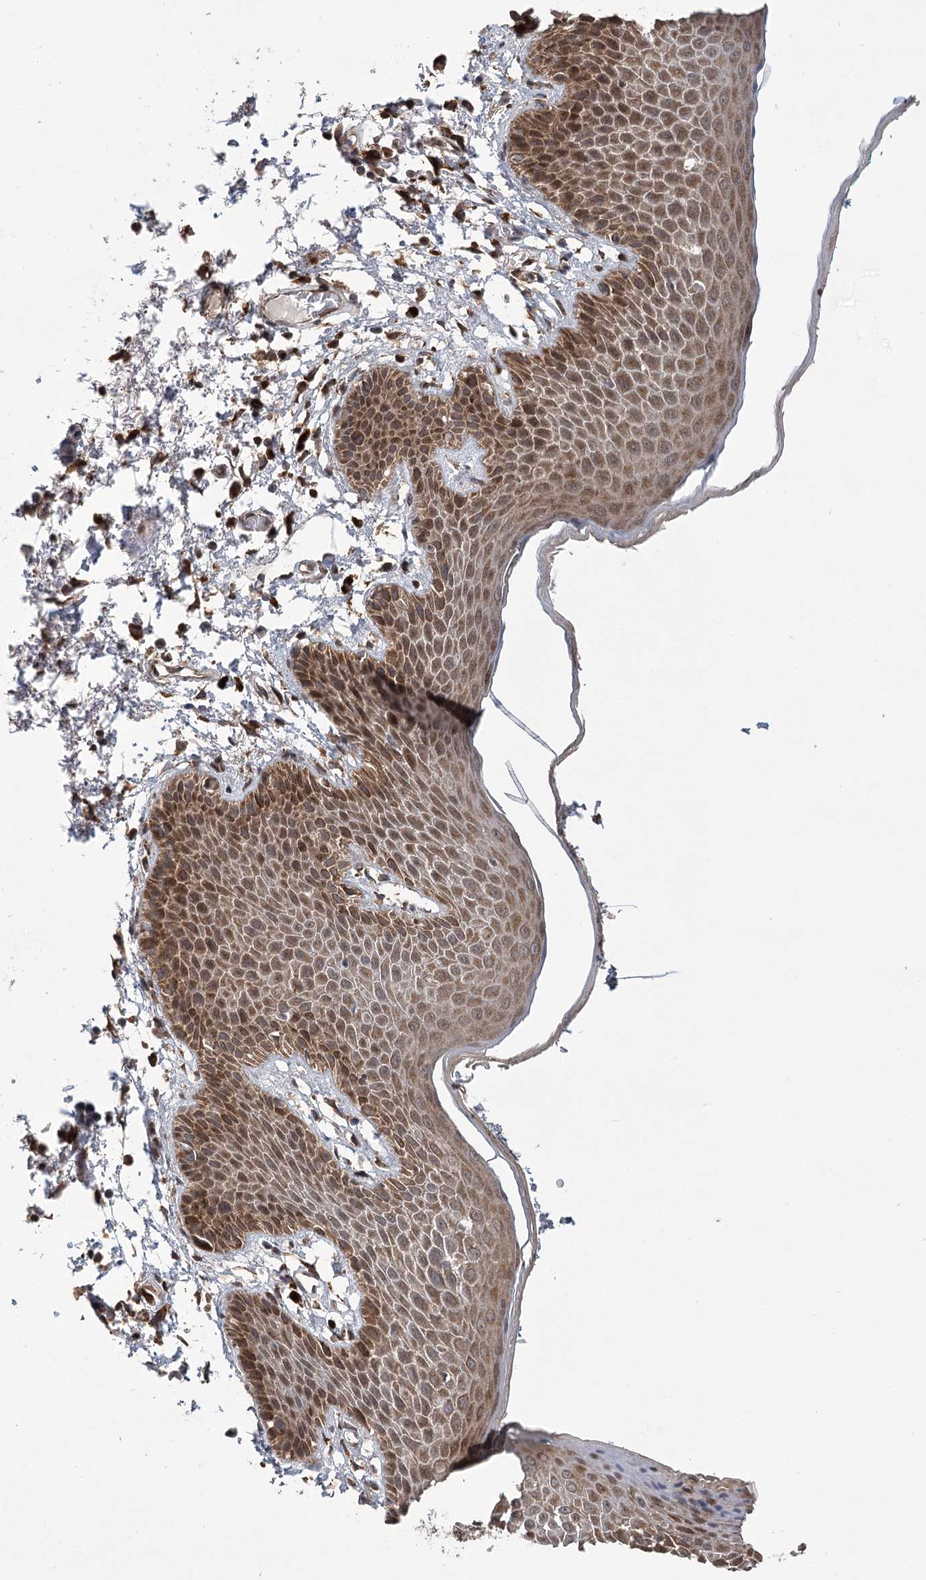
{"staining": {"intensity": "moderate", "quantity": ">75%", "location": "cytoplasmic/membranous,nuclear"}, "tissue": "skin", "cell_type": "Epidermal cells", "image_type": "normal", "snomed": [{"axis": "morphology", "description": "Normal tissue, NOS"}, {"axis": "topography", "description": "Anal"}], "caption": "Epidermal cells show medium levels of moderate cytoplasmic/membranous,nuclear staining in approximately >75% of cells in unremarkable human skin.", "gene": "LSS", "patient": {"sex": "male", "age": 74}}